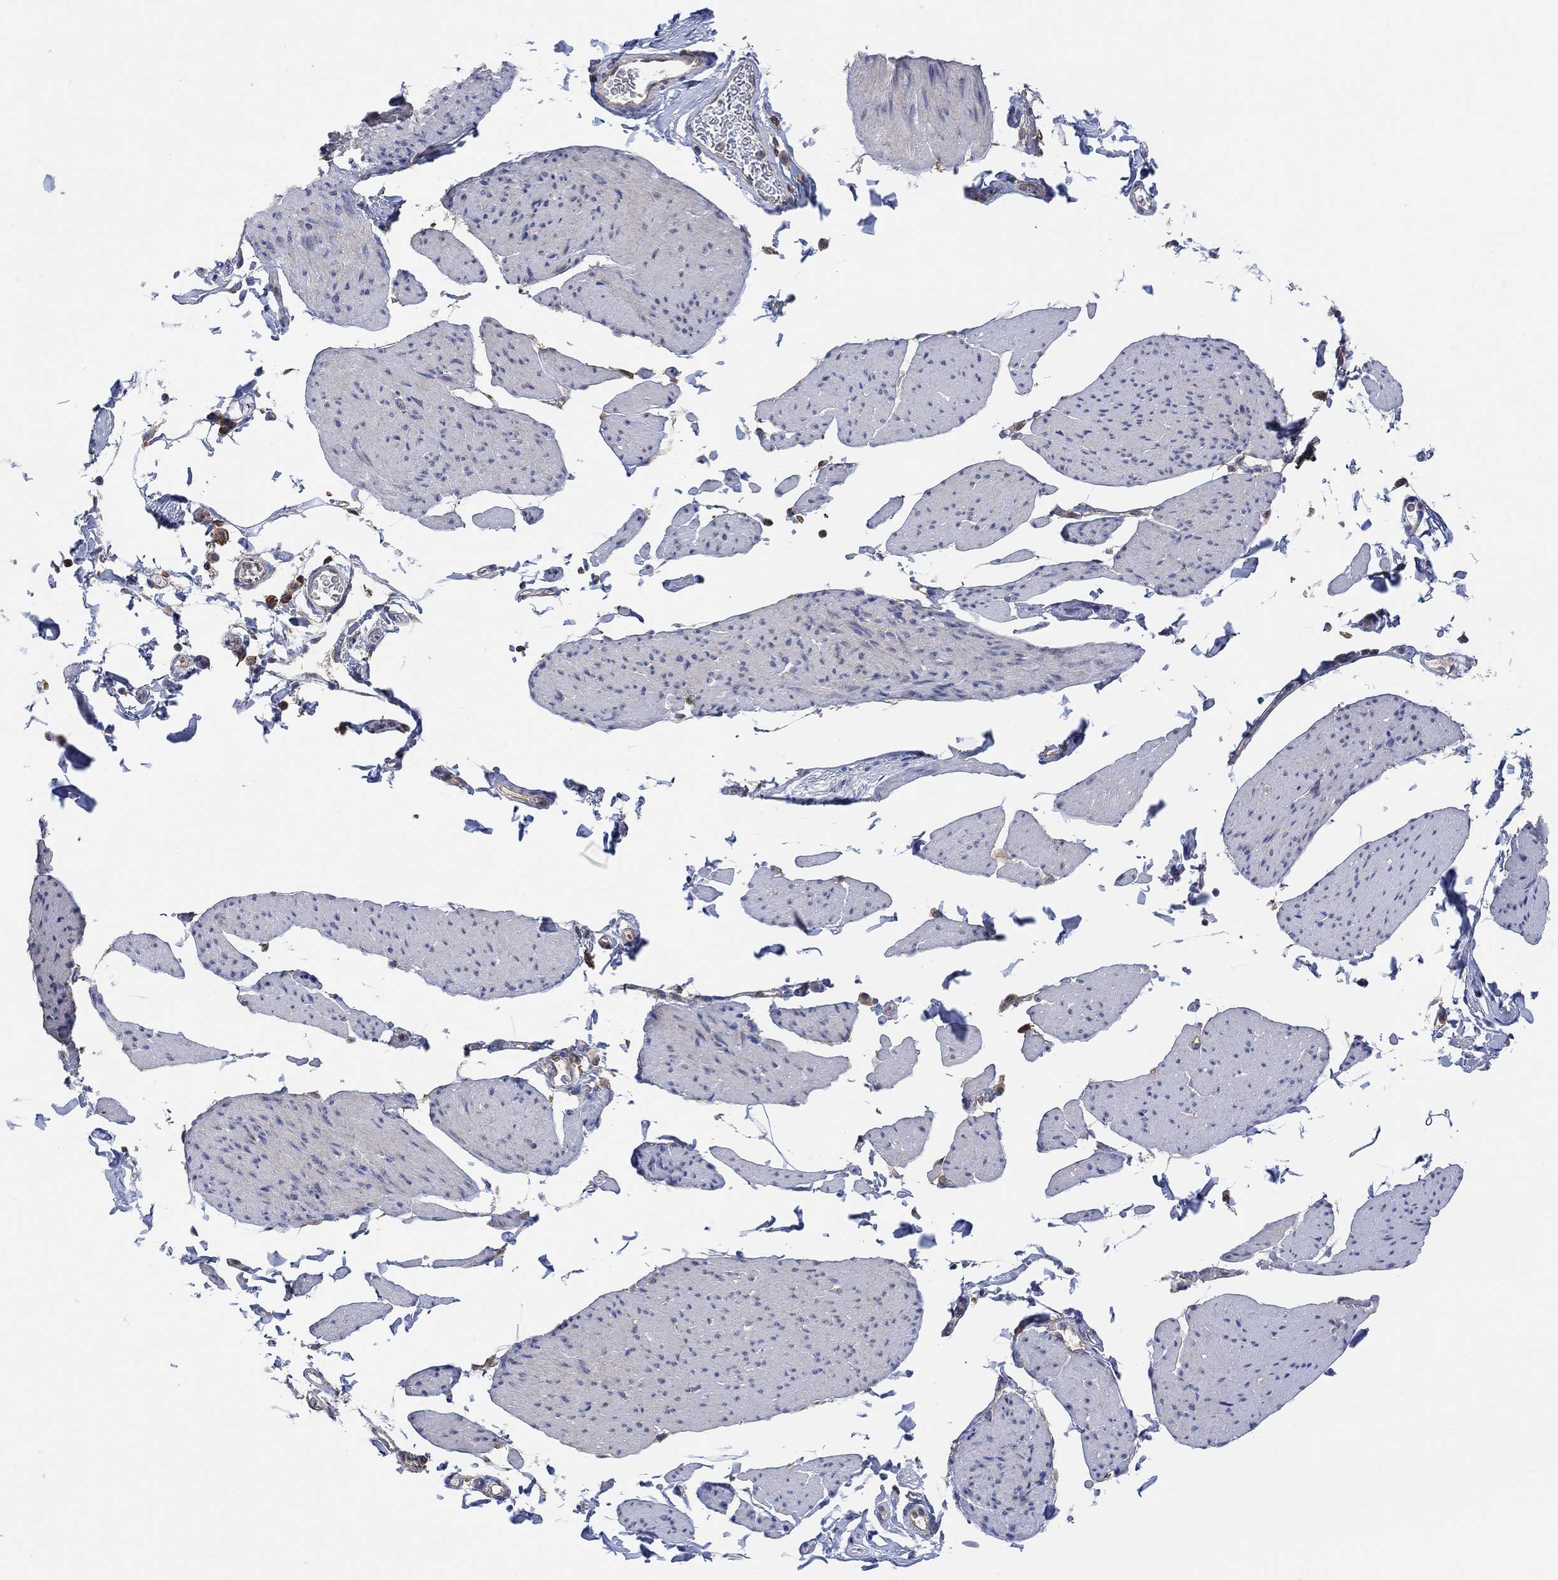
{"staining": {"intensity": "negative", "quantity": "none", "location": "none"}, "tissue": "smooth muscle", "cell_type": "Smooth muscle cells", "image_type": "normal", "snomed": [{"axis": "morphology", "description": "Normal tissue, NOS"}, {"axis": "topography", "description": "Adipose tissue"}, {"axis": "topography", "description": "Smooth muscle"}, {"axis": "topography", "description": "Peripheral nerve tissue"}], "caption": "This histopathology image is of benign smooth muscle stained with immunohistochemistry to label a protein in brown with the nuclei are counter-stained blue. There is no staining in smooth muscle cells.", "gene": "BLOC1S3", "patient": {"sex": "male", "age": 83}}